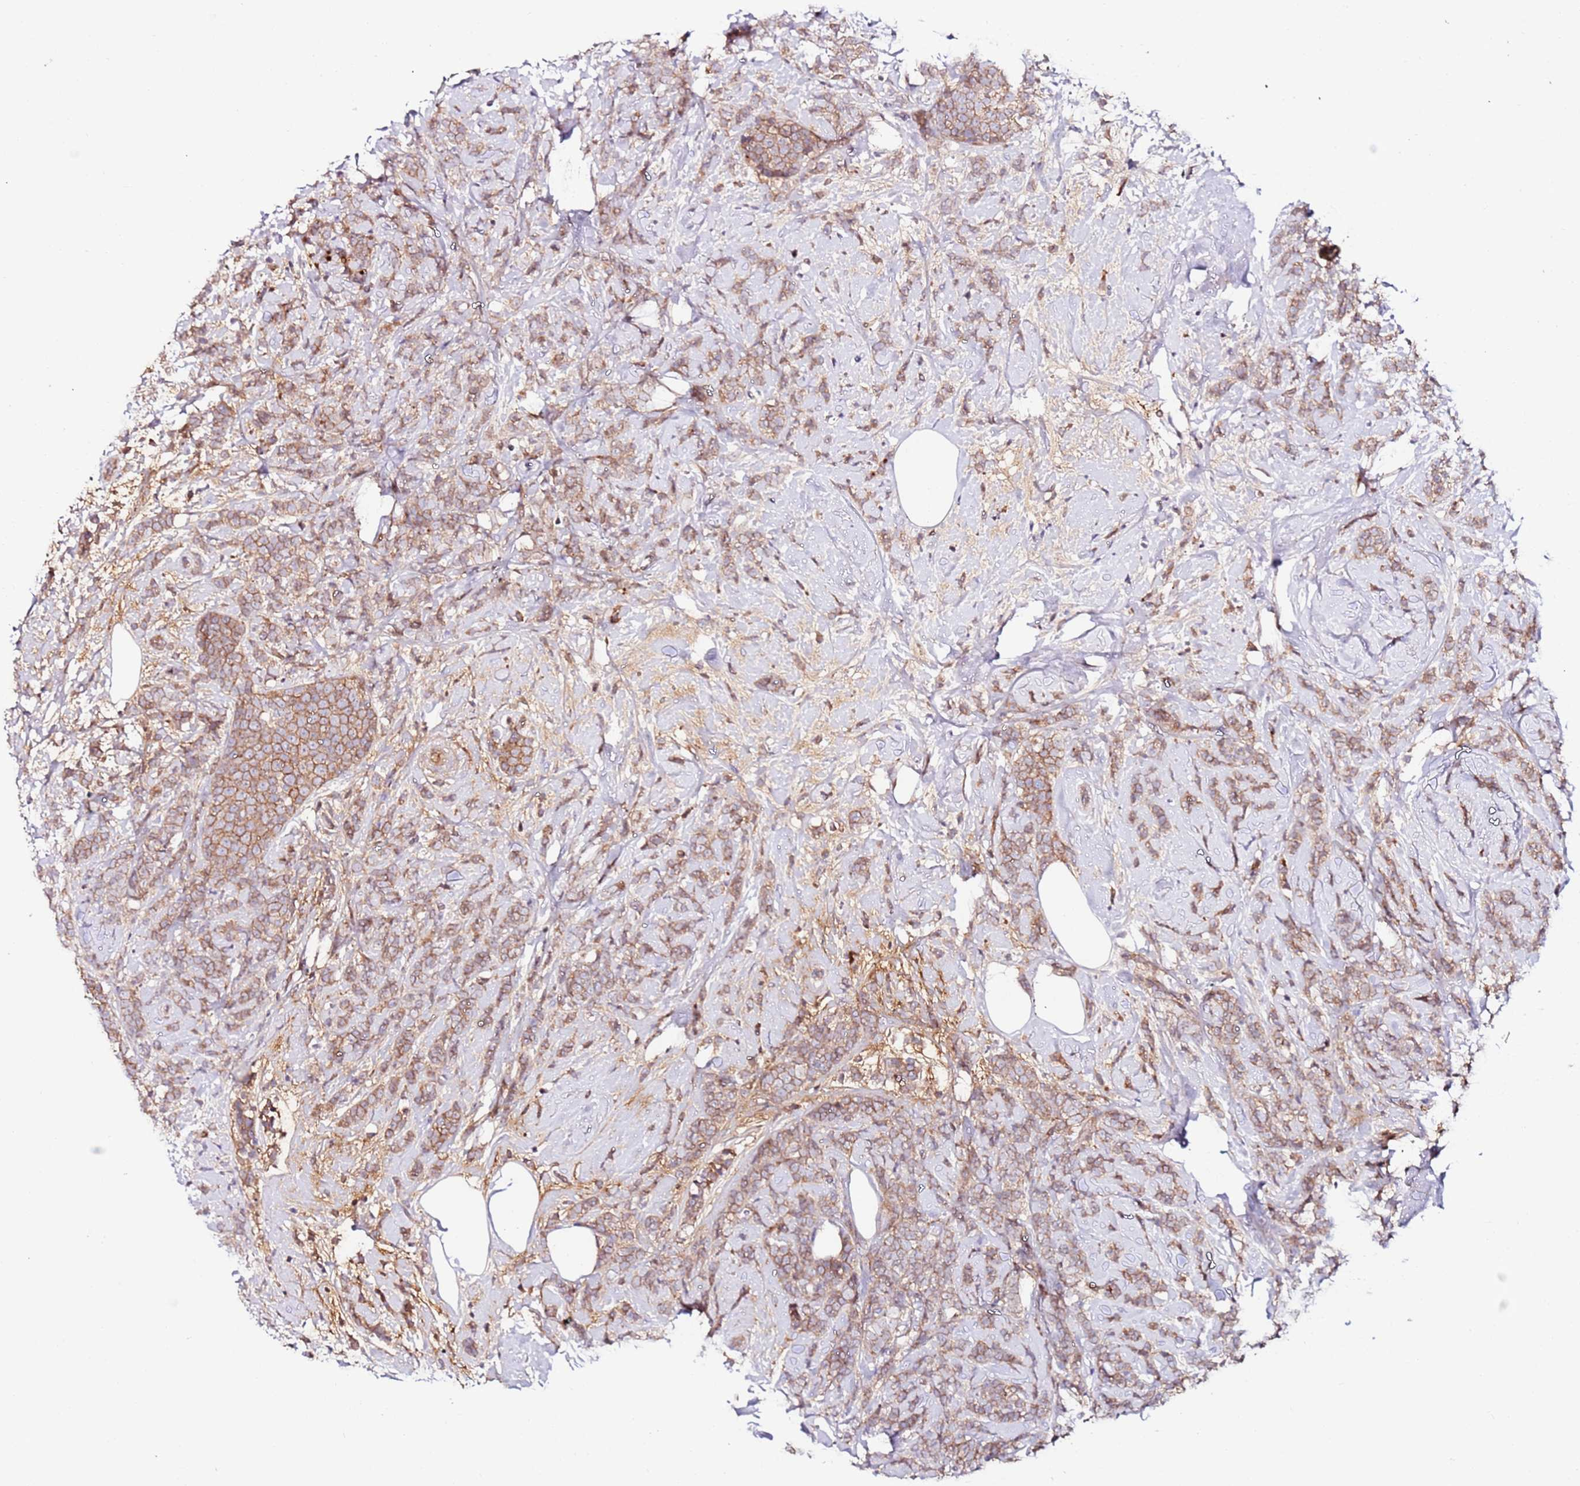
{"staining": {"intensity": "moderate", "quantity": ">75%", "location": "cytoplasmic/membranous"}, "tissue": "breast cancer", "cell_type": "Tumor cells", "image_type": "cancer", "snomed": [{"axis": "morphology", "description": "Lobular carcinoma"}, {"axis": "topography", "description": "Breast"}], "caption": "Brown immunohistochemical staining in breast lobular carcinoma shows moderate cytoplasmic/membranous positivity in about >75% of tumor cells. (DAB (3,3'-diaminobenzidine) IHC, brown staining for protein, blue staining for nuclei).", "gene": "FLVCR1", "patient": {"sex": "female", "age": 58}}